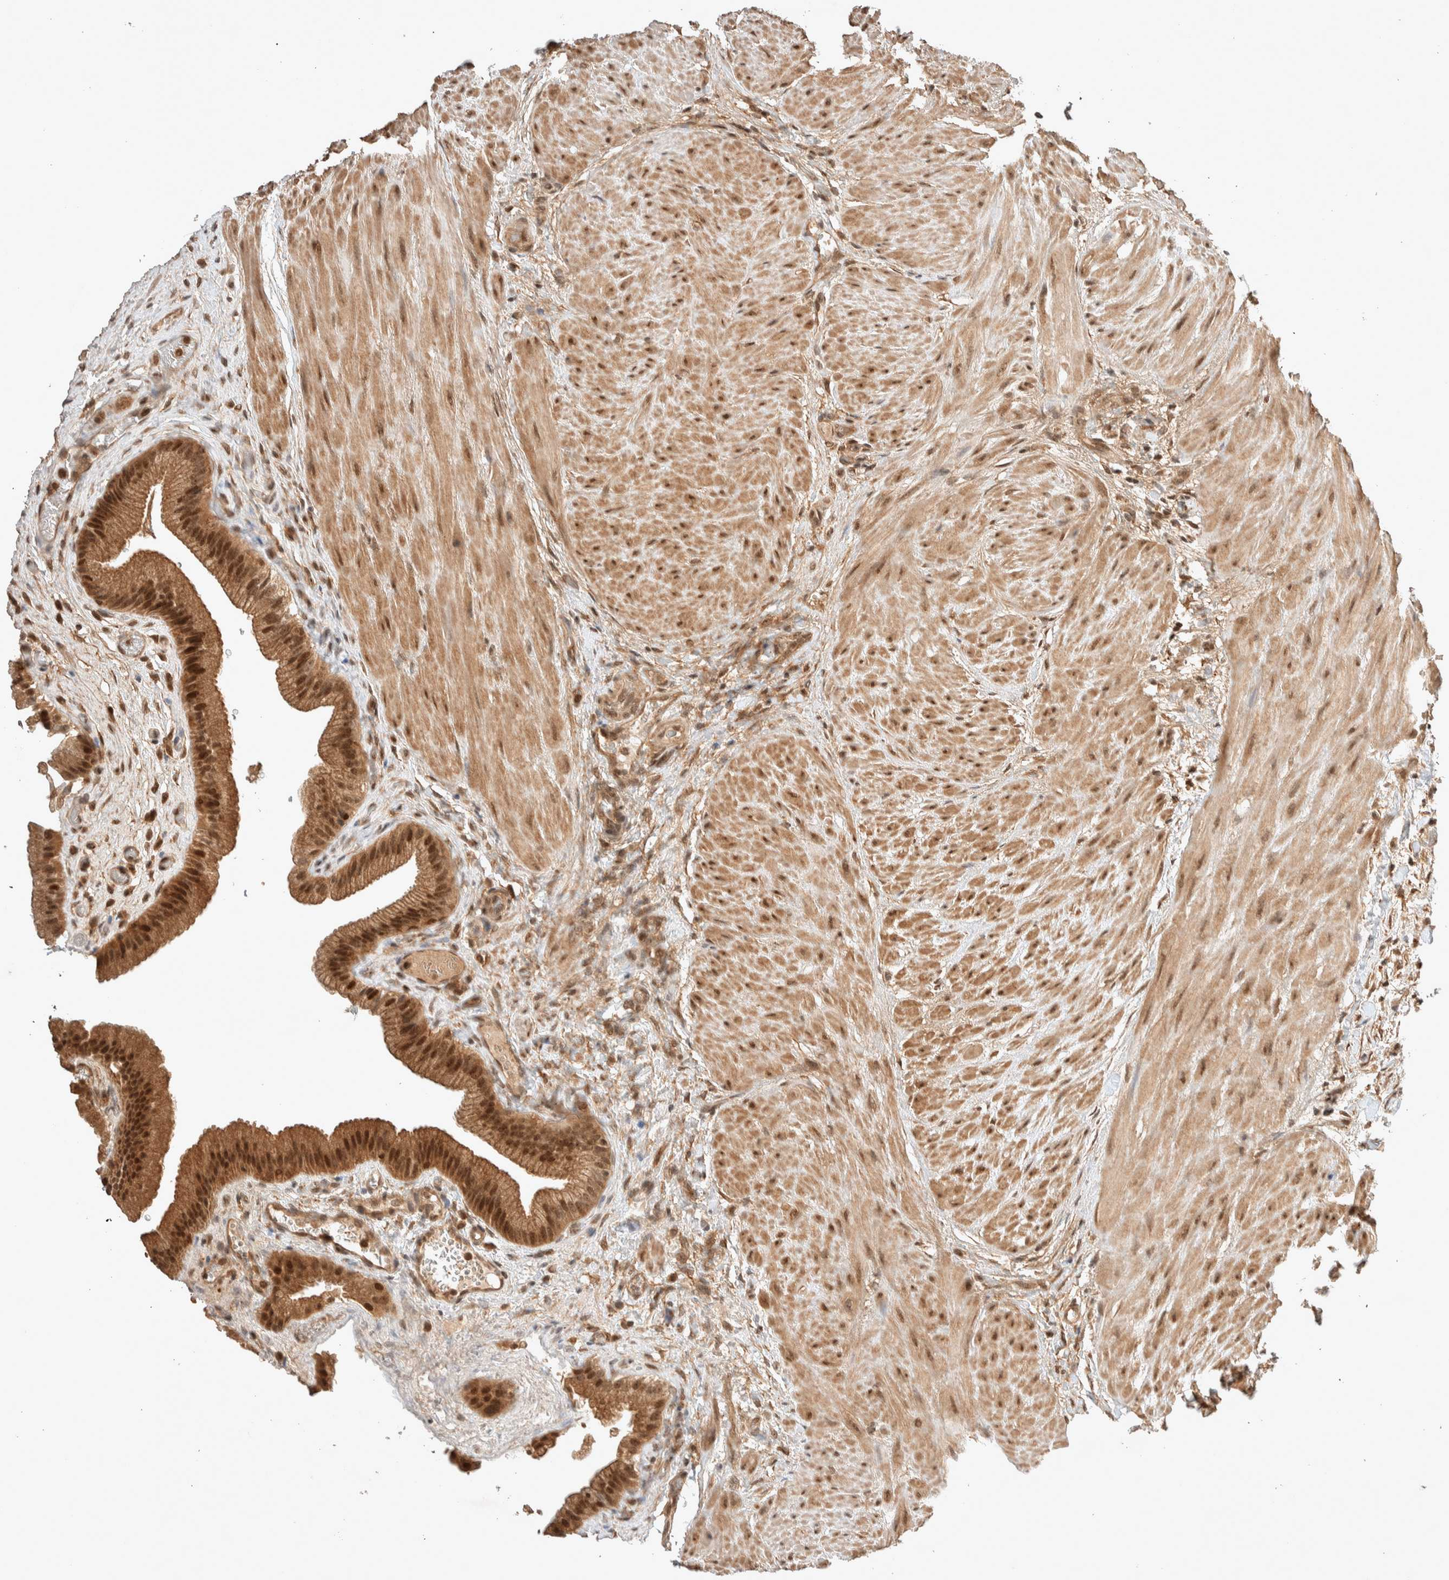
{"staining": {"intensity": "strong", "quantity": ">75%", "location": "cytoplasmic/membranous,nuclear"}, "tissue": "gallbladder", "cell_type": "Glandular cells", "image_type": "normal", "snomed": [{"axis": "morphology", "description": "Normal tissue, NOS"}, {"axis": "topography", "description": "Gallbladder"}], "caption": "This histopathology image demonstrates immunohistochemistry staining of benign human gallbladder, with high strong cytoplasmic/membranous,nuclear expression in approximately >75% of glandular cells.", "gene": "THRA", "patient": {"sex": "male", "age": 49}}